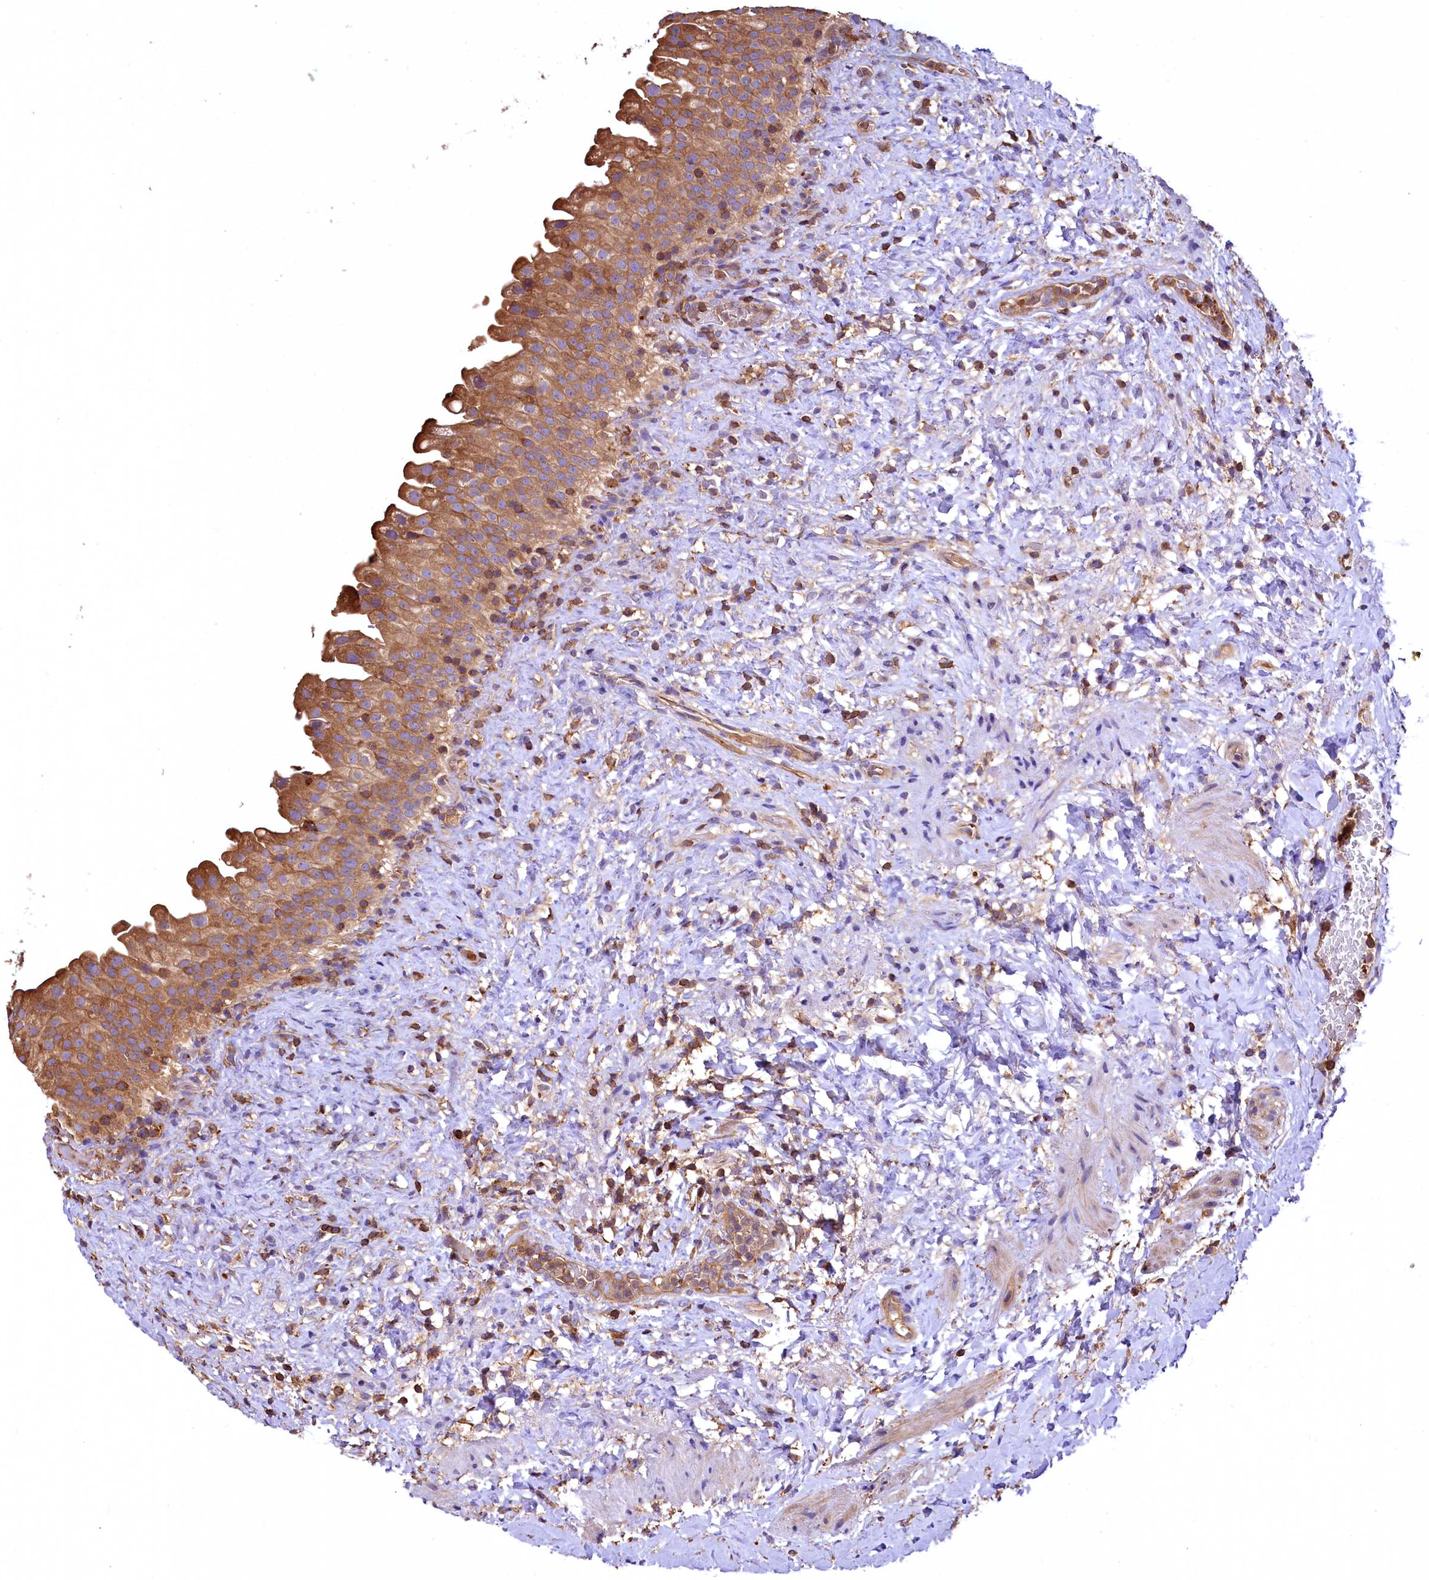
{"staining": {"intensity": "moderate", "quantity": ">75%", "location": "cytoplasmic/membranous"}, "tissue": "urinary bladder", "cell_type": "Urothelial cells", "image_type": "normal", "snomed": [{"axis": "morphology", "description": "Normal tissue, NOS"}, {"axis": "topography", "description": "Urinary bladder"}], "caption": "Immunohistochemical staining of normal human urinary bladder shows medium levels of moderate cytoplasmic/membranous positivity in approximately >75% of urothelial cells.", "gene": "RARS2", "patient": {"sex": "female", "age": 27}}